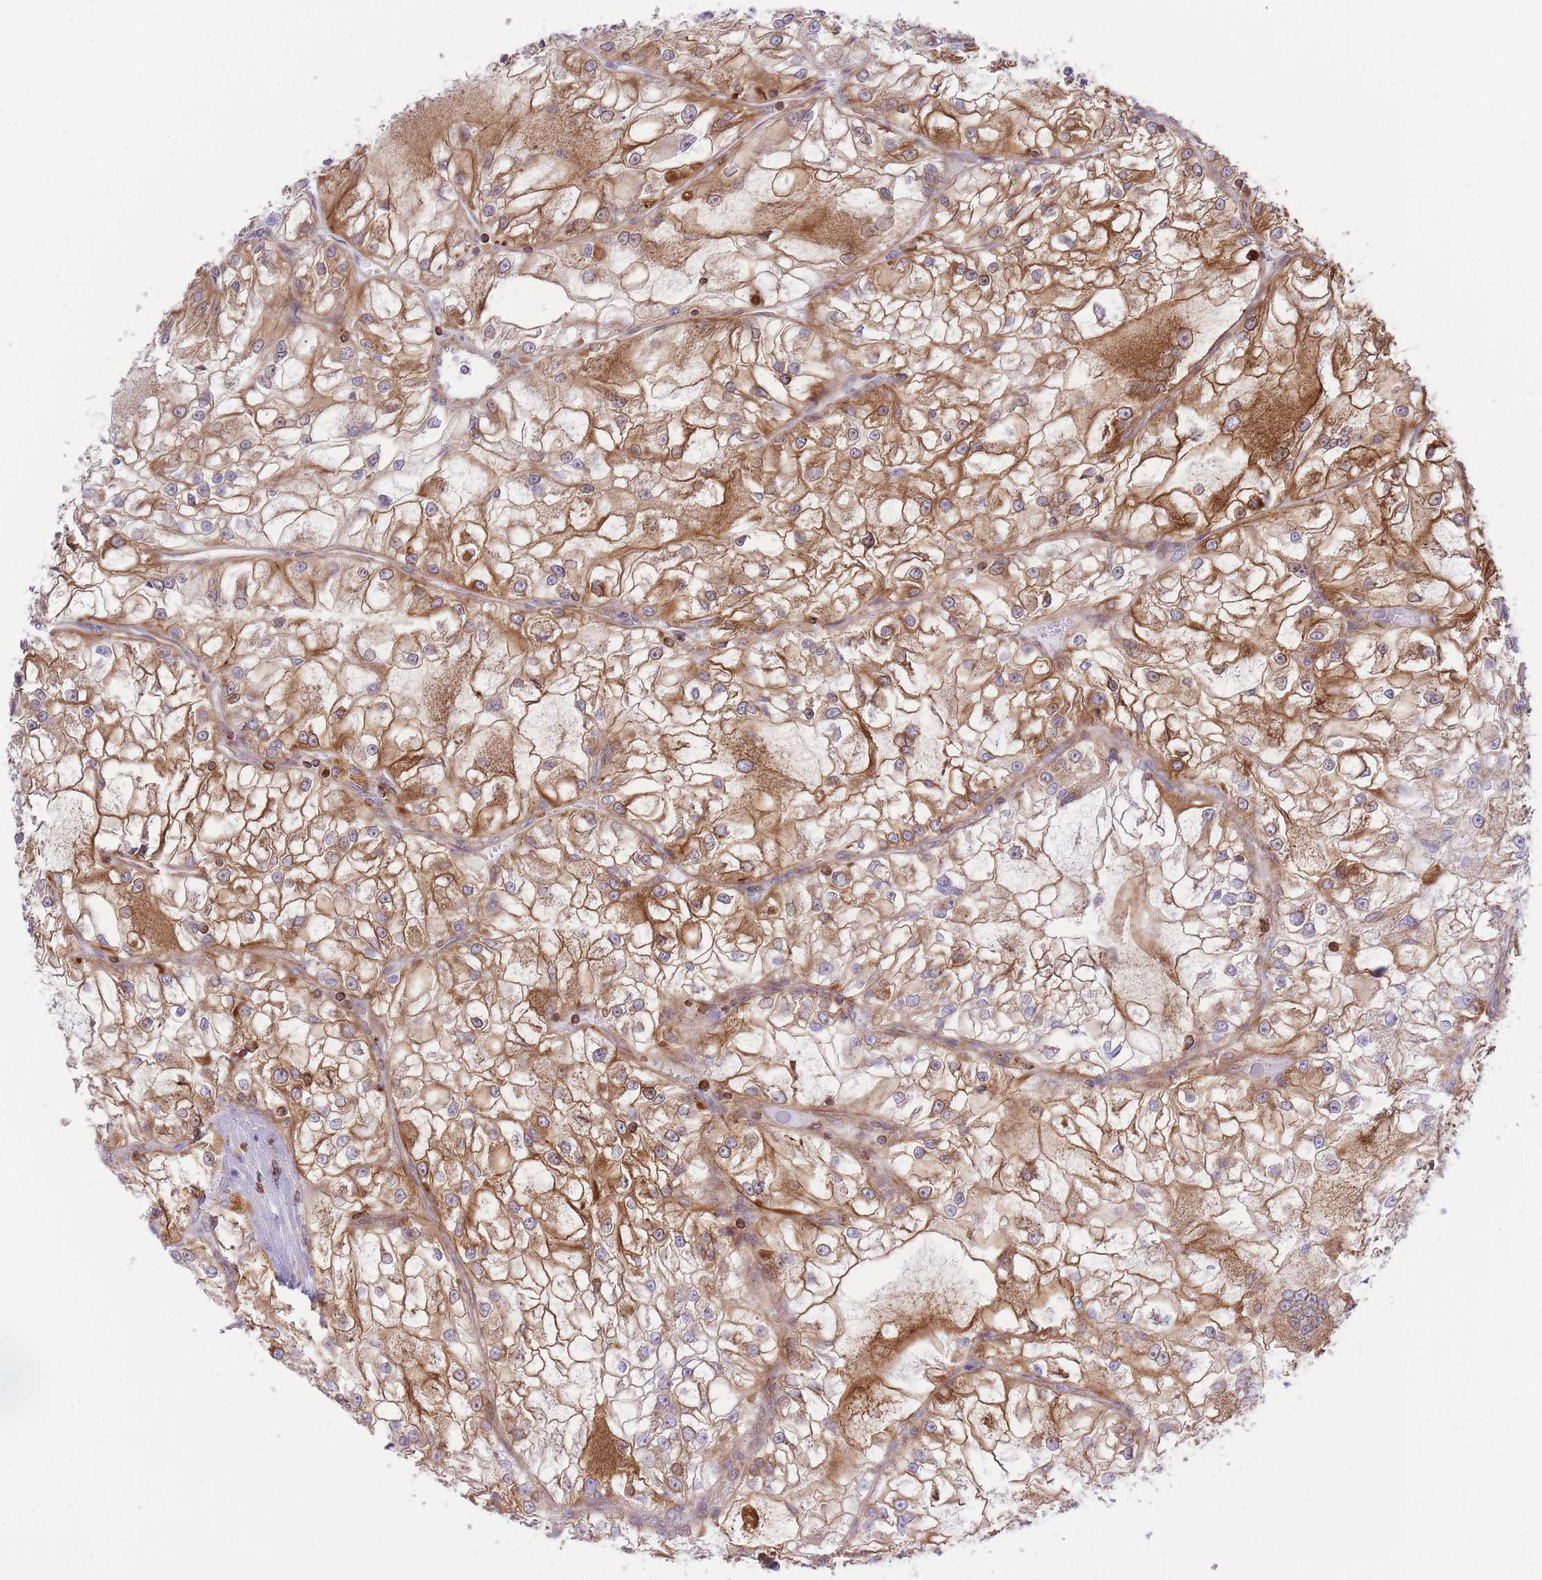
{"staining": {"intensity": "moderate", "quantity": ">75%", "location": "cytoplasmic/membranous"}, "tissue": "renal cancer", "cell_type": "Tumor cells", "image_type": "cancer", "snomed": [{"axis": "morphology", "description": "Adenocarcinoma, NOS"}, {"axis": "topography", "description": "Kidney"}], "caption": "DAB immunohistochemical staining of renal adenocarcinoma demonstrates moderate cytoplasmic/membranous protein expression in approximately >75% of tumor cells.", "gene": "REM1", "patient": {"sex": "female", "age": 72}}